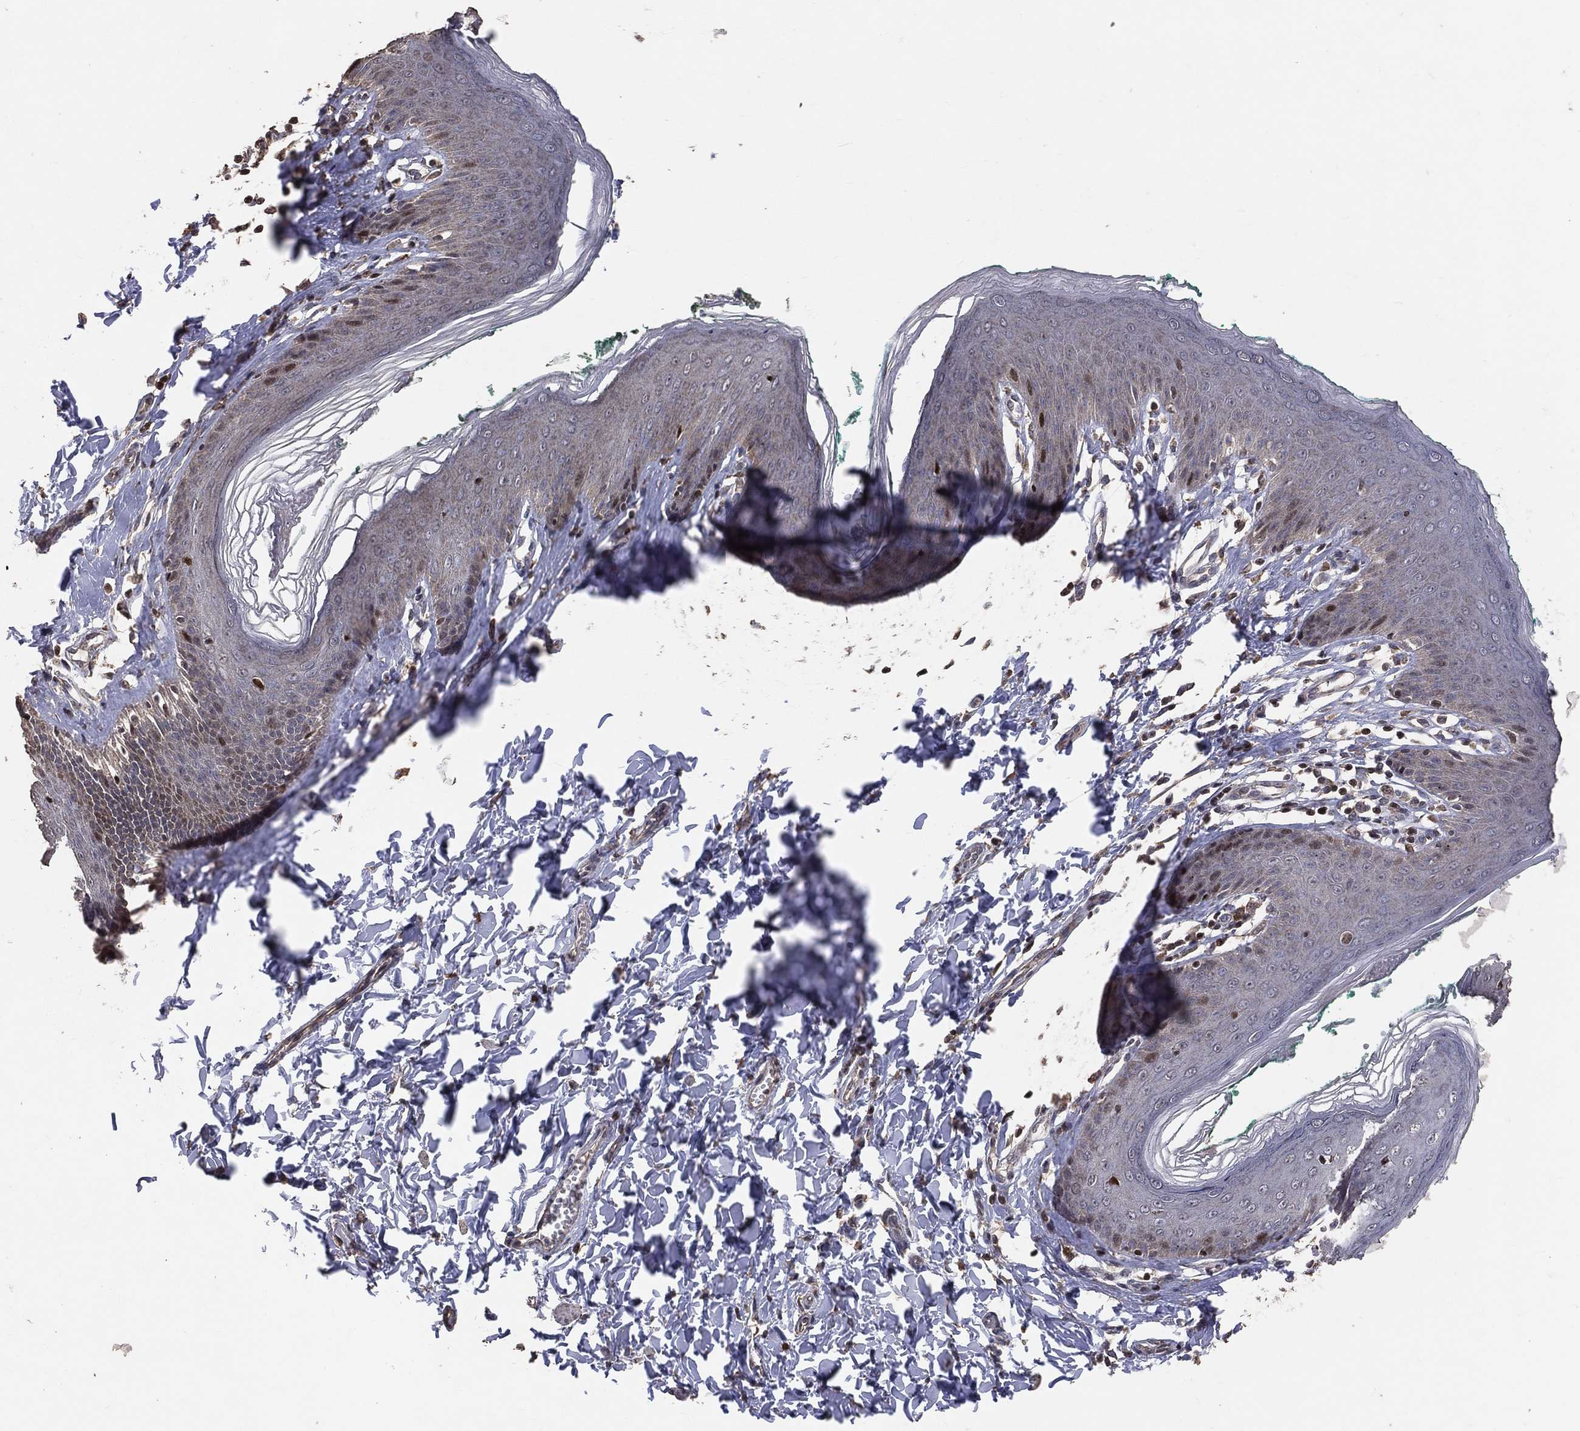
{"staining": {"intensity": "negative", "quantity": "none", "location": "none"}, "tissue": "skin", "cell_type": "Epidermal cells", "image_type": "normal", "snomed": [{"axis": "morphology", "description": "Normal tissue, NOS"}, {"axis": "topography", "description": "Vulva"}], "caption": "This is a micrograph of IHC staining of benign skin, which shows no positivity in epidermal cells.", "gene": "LY6K", "patient": {"sex": "female", "age": 66}}